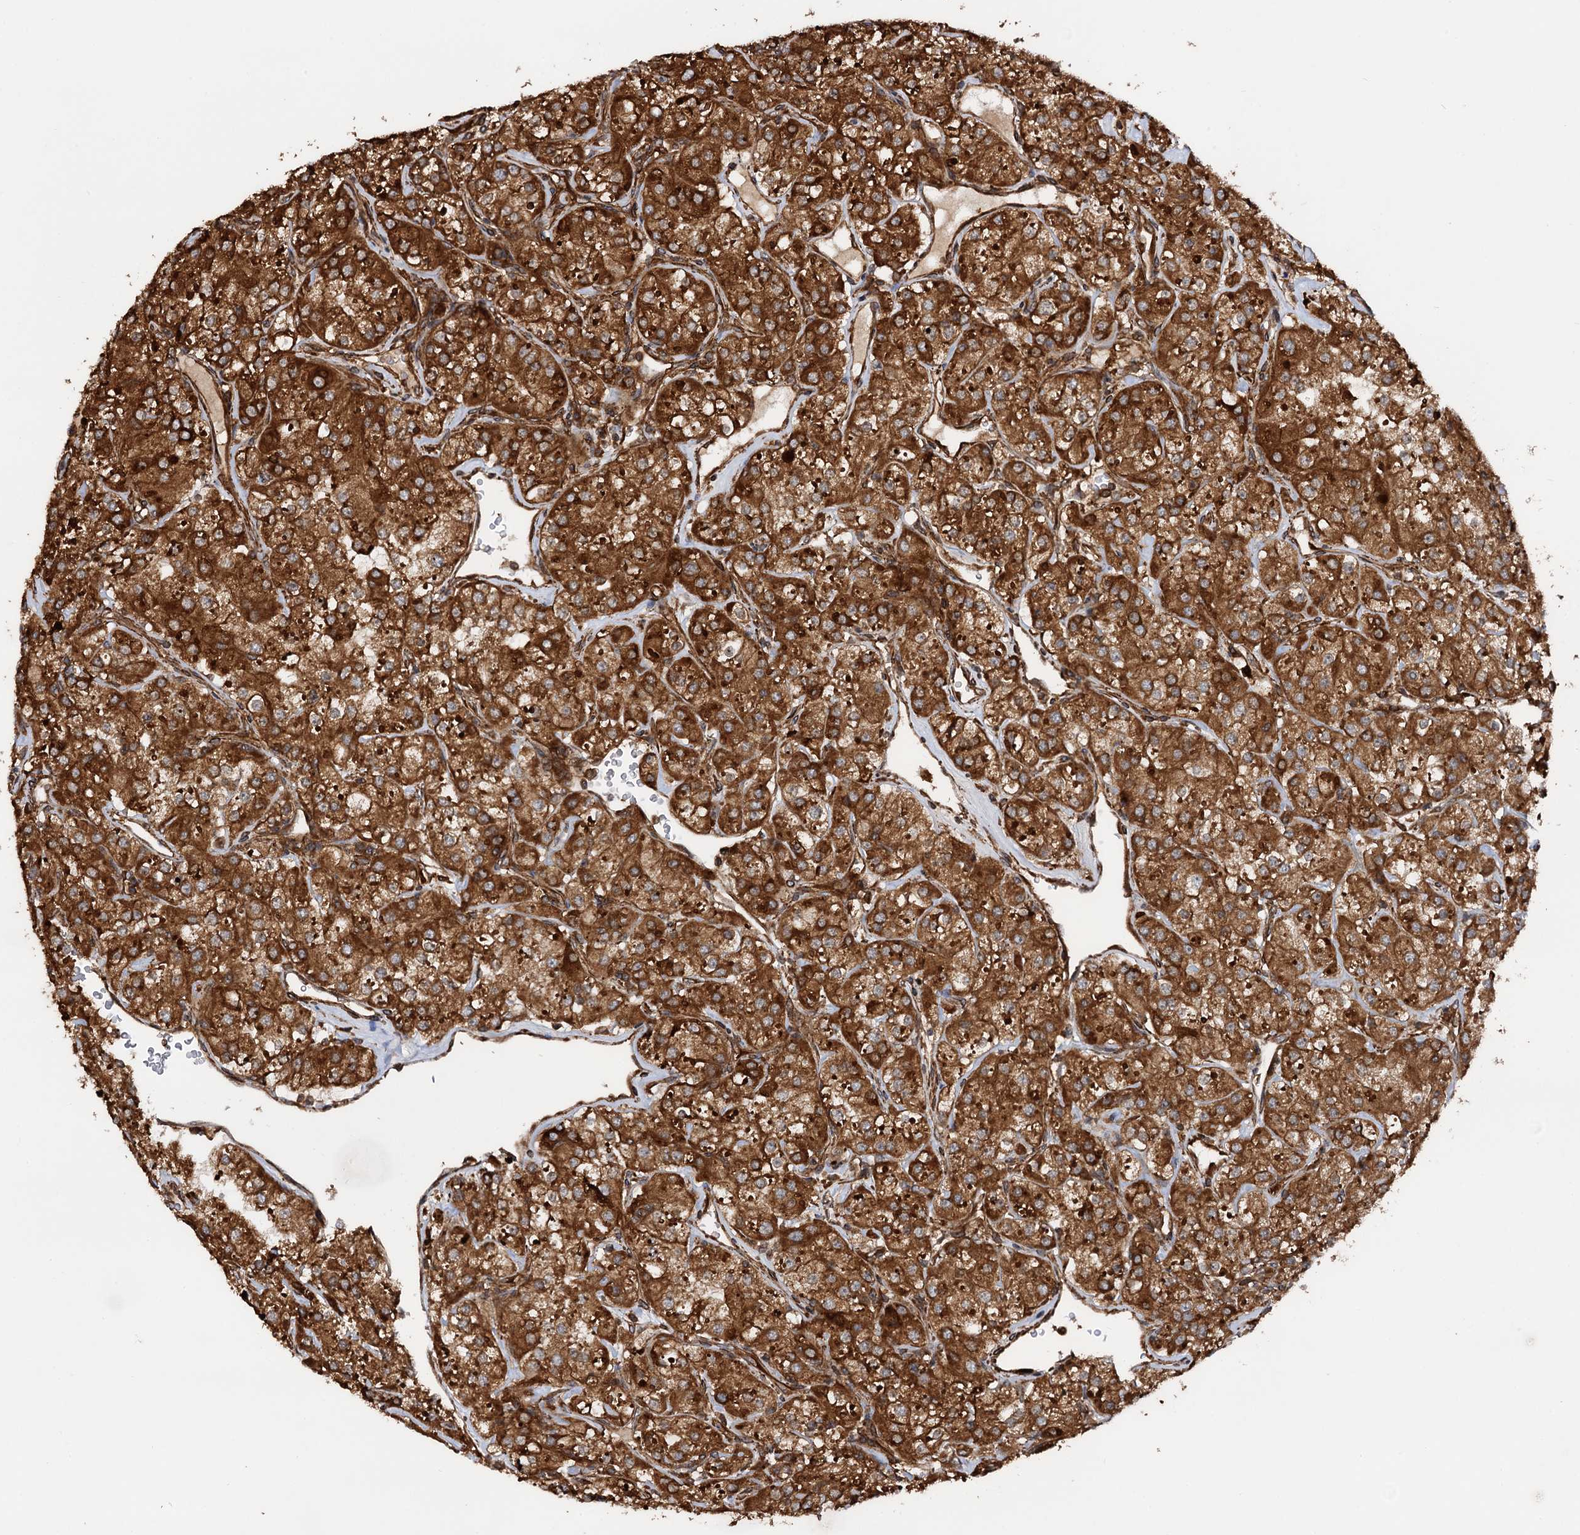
{"staining": {"intensity": "strong", "quantity": ">75%", "location": "cytoplasmic/membranous"}, "tissue": "renal cancer", "cell_type": "Tumor cells", "image_type": "cancer", "snomed": [{"axis": "morphology", "description": "Adenocarcinoma, NOS"}, {"axis": "topography", "description": "Kidney"}], "caption": "Approximately >75% of tumor cells in renal cancer (adenocarcinoma) exhibit strong cytoplasmic/membranous protein staining as visualized by brown immunohistochemical staining.", "gene": "ATP8B4", "patient": {"sex": "male", "age": 77}}